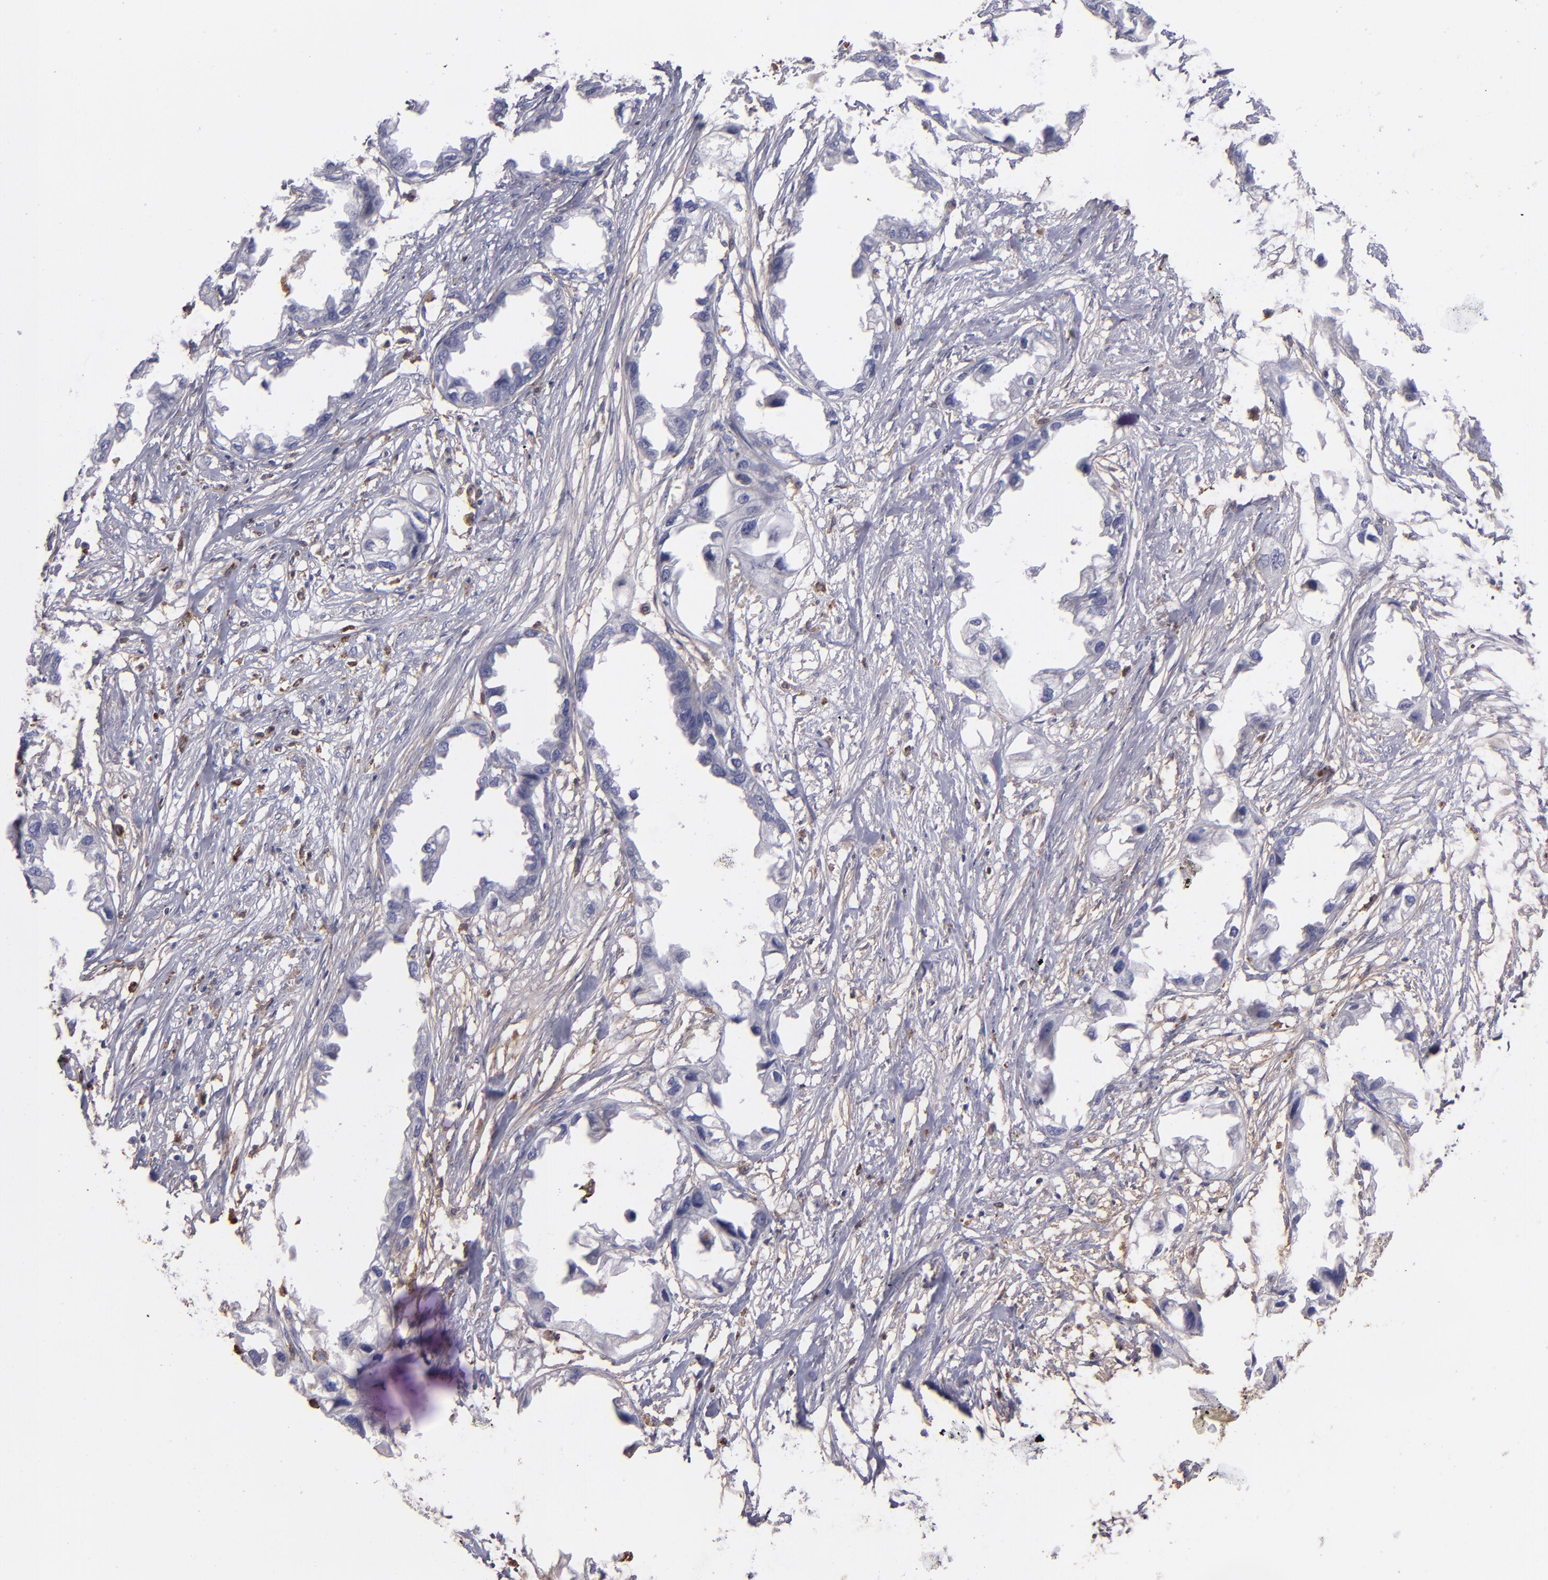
{"staining": {"intensity": "negative", "quantity": "none", "location": "none"}, "tissue": "endometrial cancer", "cell_type": "Tumor cells", "image_type": "cancer", "snomed": [{"axis": "morphology", "description": "Adenocarcinoma, NOS"}, {"axis": "topography", "description": "Endometrium"}], "caption": "DAB immunohistochemical staining of human endometrial cancer (adenocarcinoma) demonstrates no significant positivity in tumor cells.", "gene": "C1QA", "patient": {"sex": "female", "age": 67}}